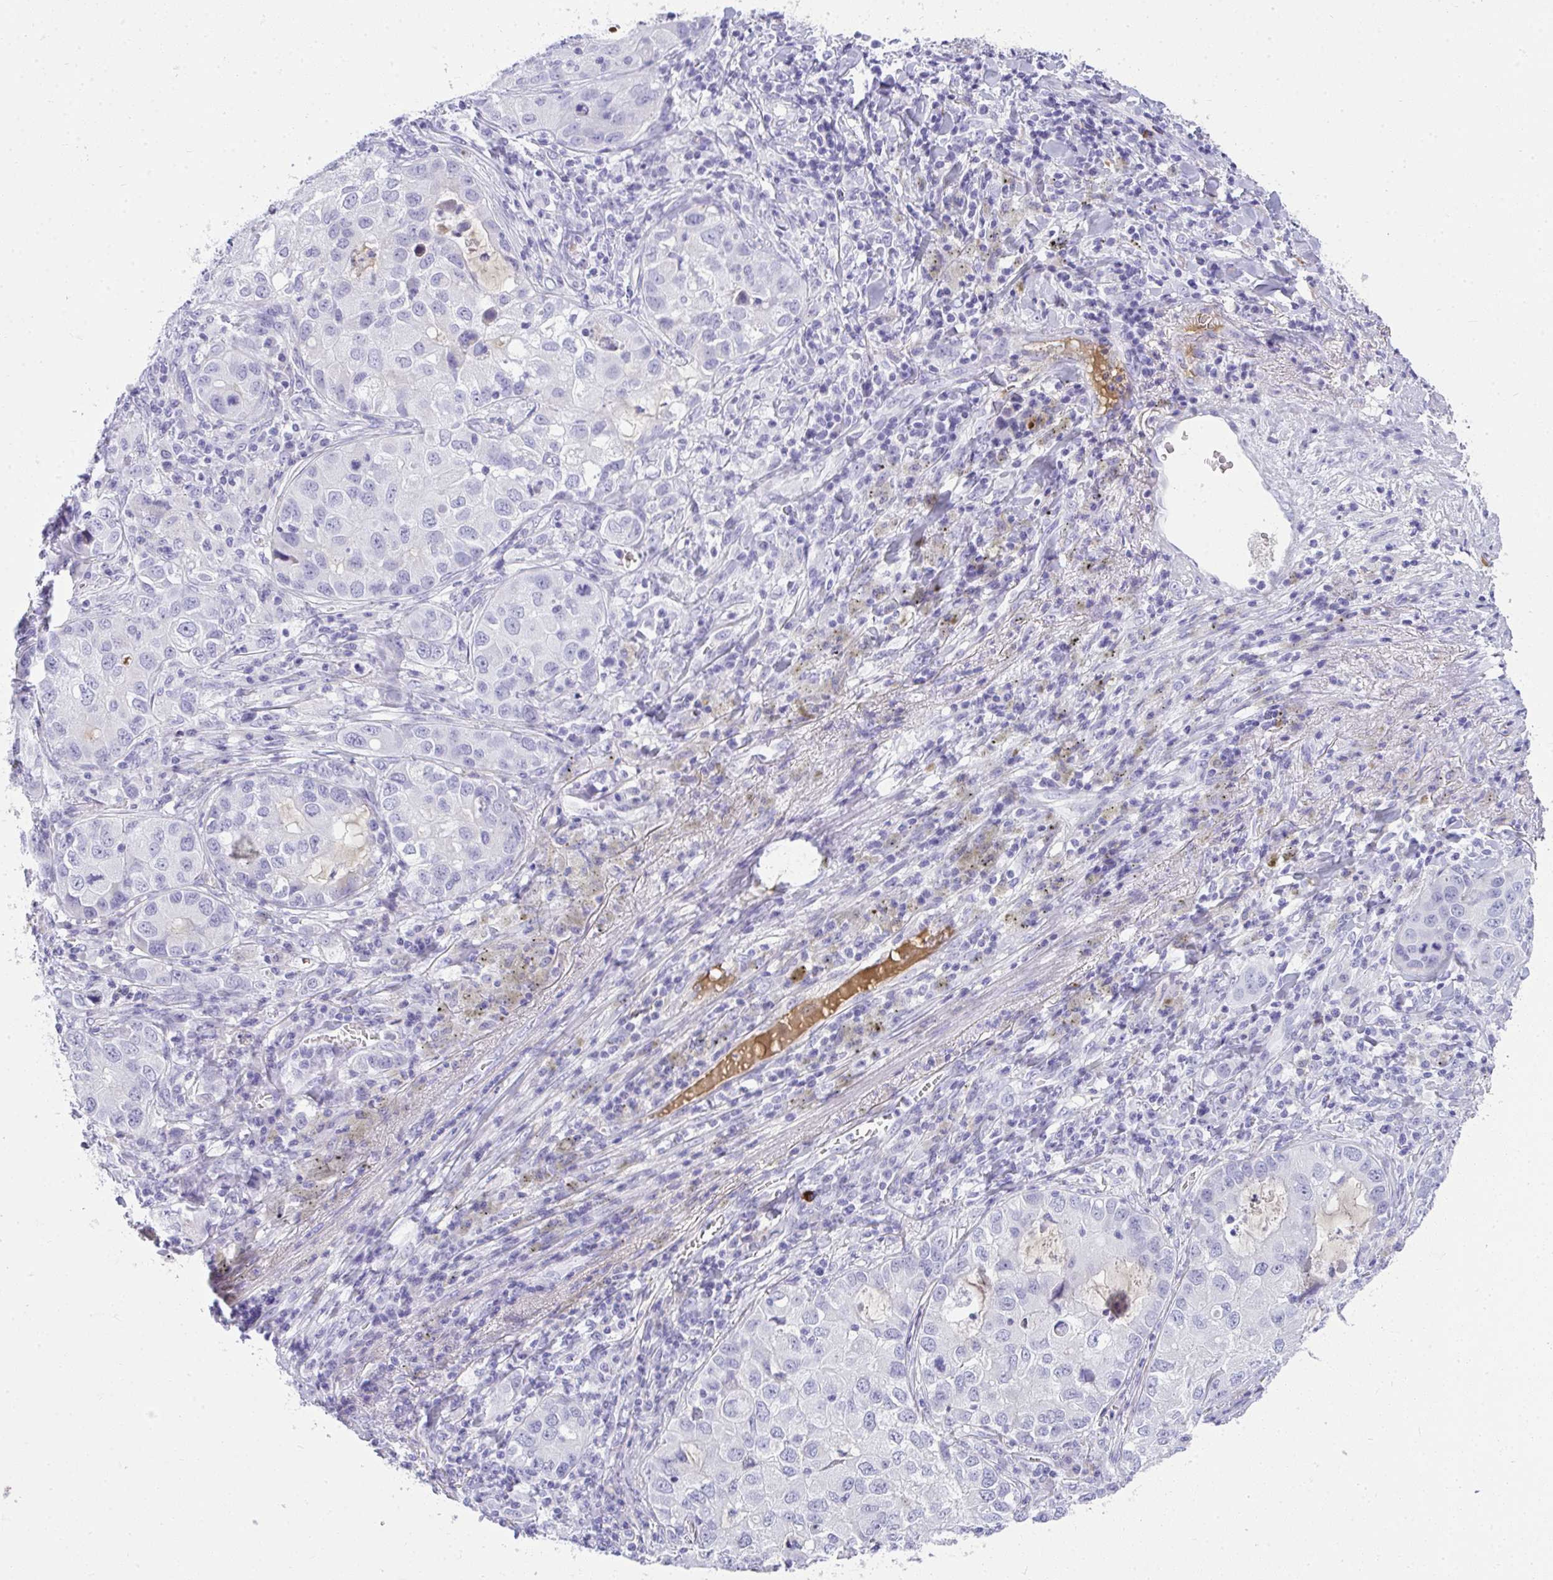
{"staining": {"intensity": "negative", "quantity": "none", "location": "none"}, "tissue": "lung cancer", "cell_type": "Tumor cells", "image_type": "cancer", "snomed": [{"axis": "morphology", "description": "Normal morphology"}, {"axis": "morphology", "description": "Adenocarcinoma, NOS"}, {"axis": "topography", "description": "Lymph node"}, {"axis": "topography", "description": "Lung"}], "caption": "IHC of lung cancer reveals no positivity in tumor cells.", "gene": "ZSWIM3", "patient": {"sex": "female", "age": 51}}